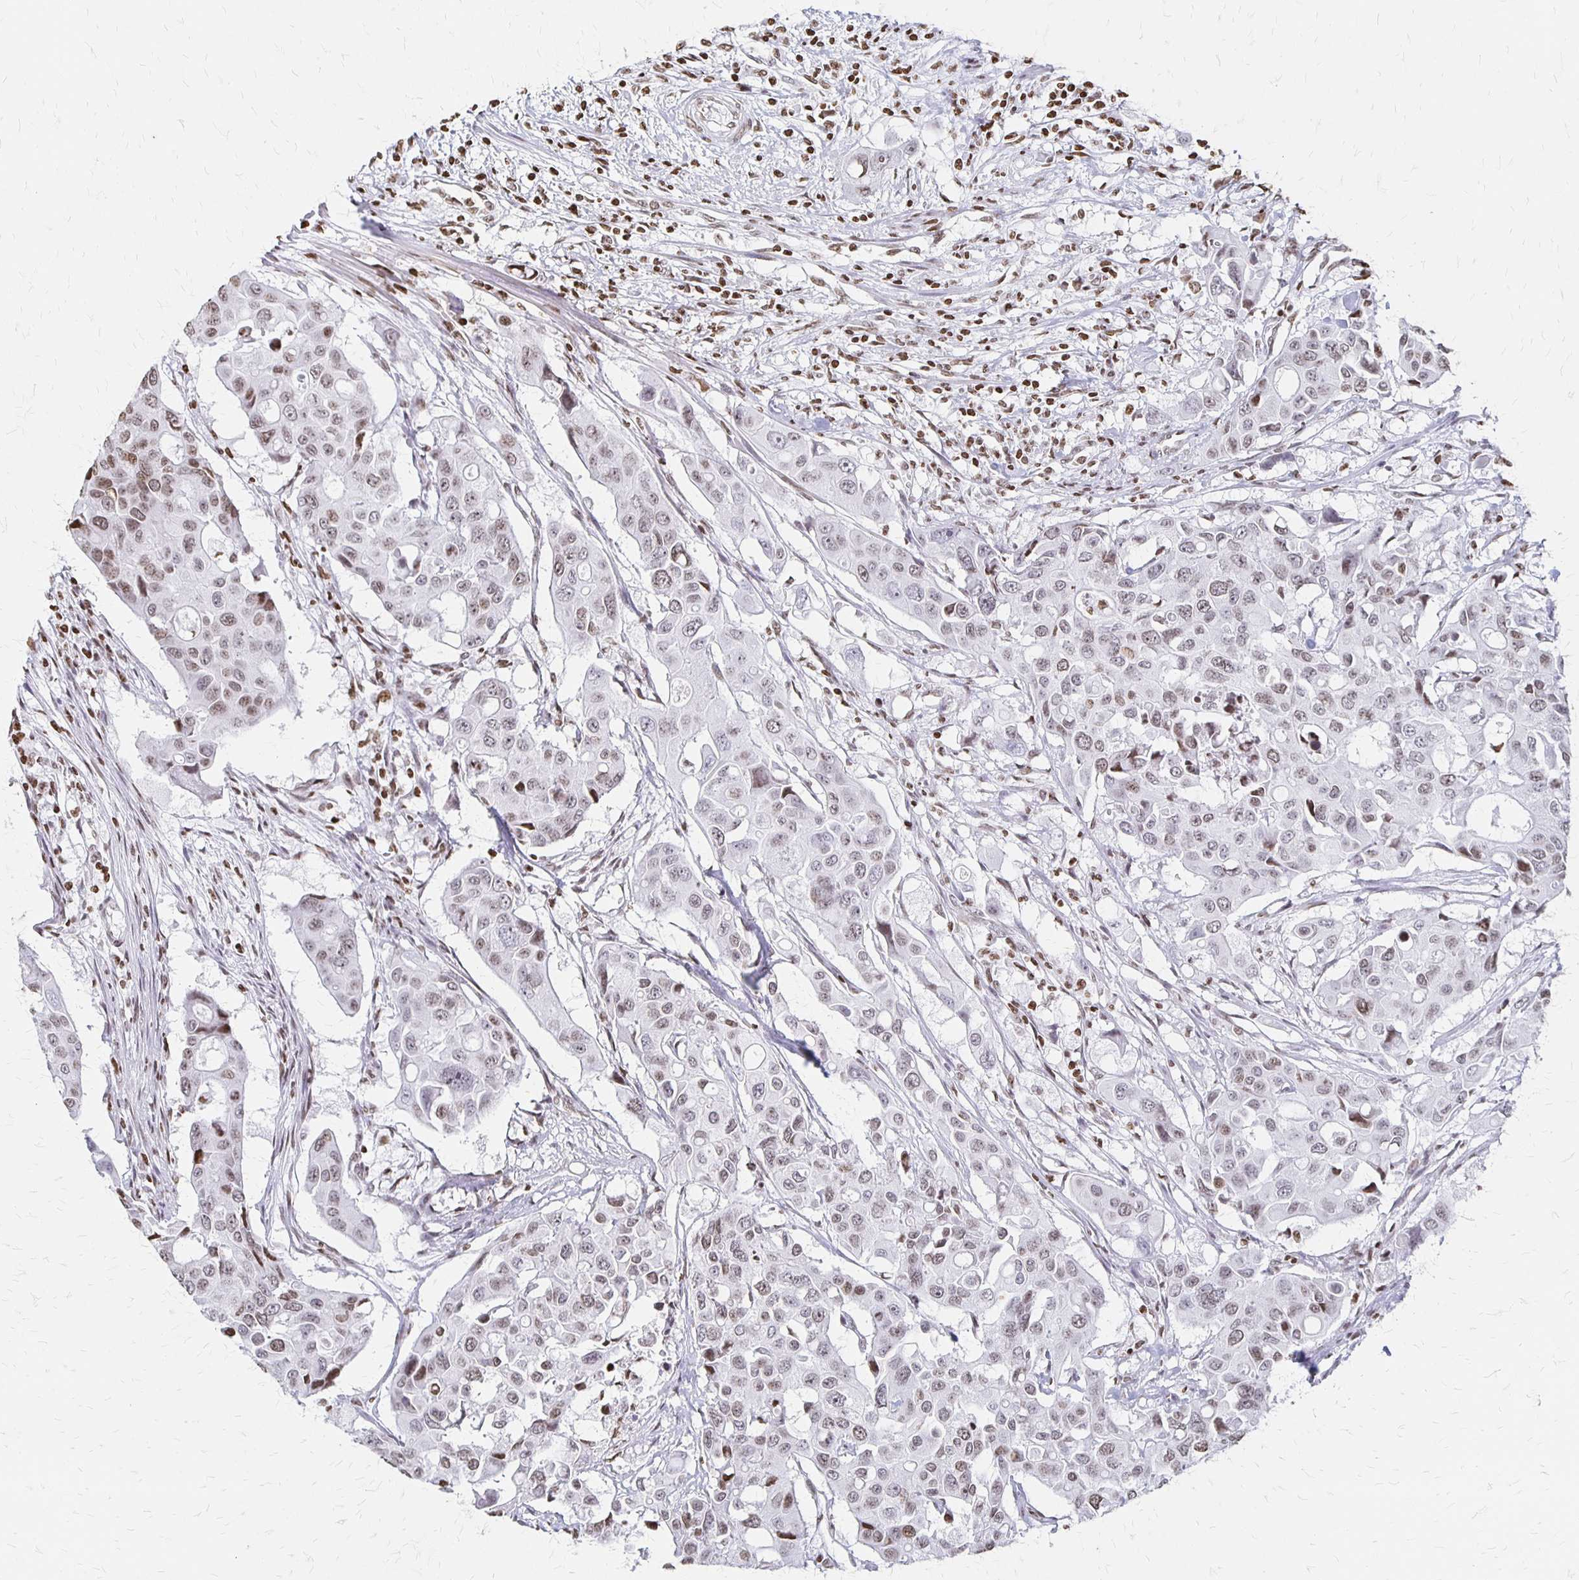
{"staining": {"intensity": "weak", "quantity": "25%-75%", "location": "nuclear"}, "tissue": "colorectal cancer", "cell_type": "Tumor cells", "image_type": "cancer", "snomed": [{"axis": "morphology", "description": "Adenocarcinoma, NOS"}, {"axis": "topography", "description": "Colon"}], "caption": "Colorectal cancer (adenocarcinoma) tissue reveals weak nuclear expression in approximately 25%-75% of tumor cells, visualized by immunohistochemistry.", "gene": "ZNF280C", "patient": {"sex": "male", "age": 77}}